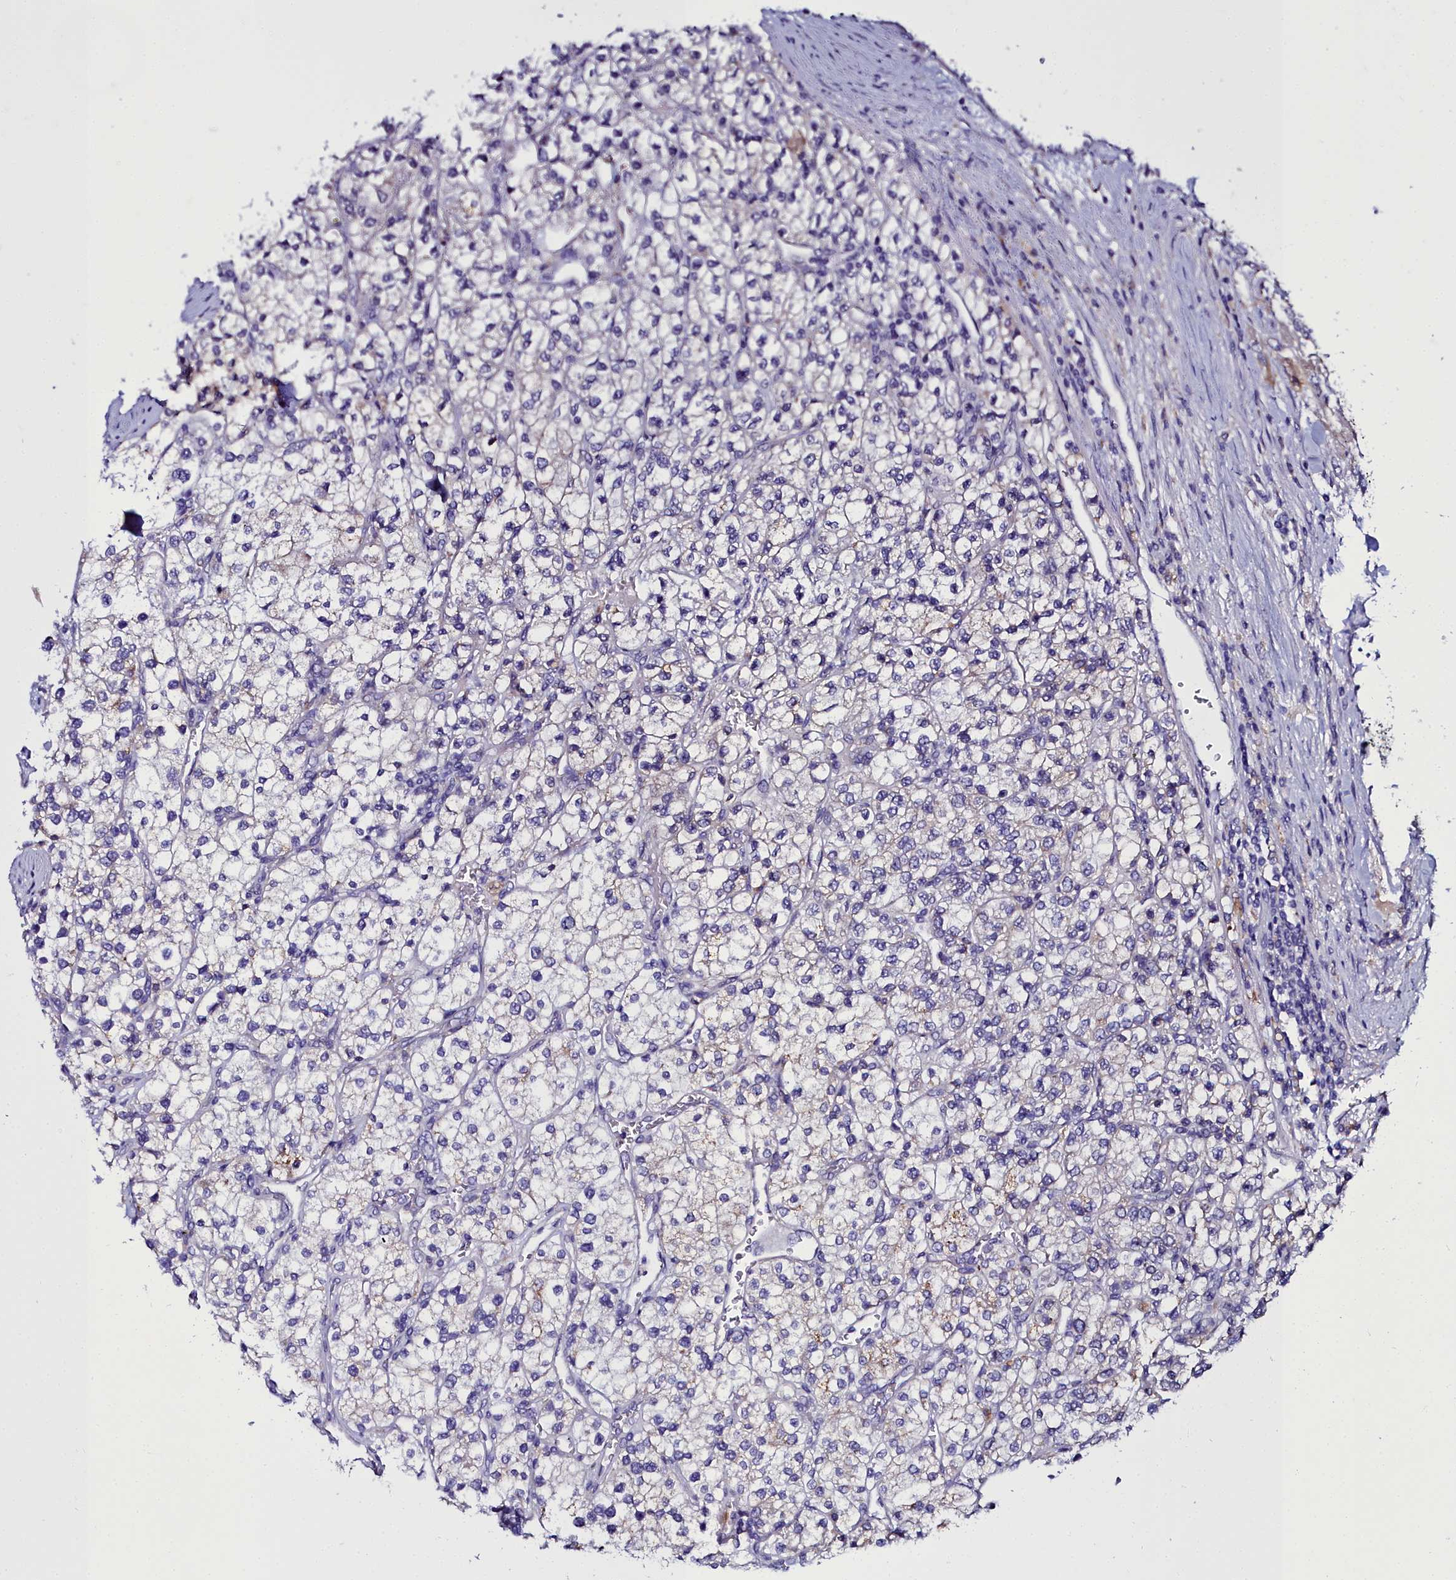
{"staining": {"intensity": "negative", "quantity": "none", "location": "none"}, "tissue": "renal cancer", "cell_type": "Tumor cells", "image_type": "cancer", "snomed": [{"axis": "morphology", "description": "Adenocarcinoma, NOS"}, {"axis": "topography", "description": "Kidney"}], "caption": "Renal cancer stained for a protein using IHC shows no staining tumor cells.", "gene": "ELAPOR2", "patient": {"sex": "male", "age": 80}}